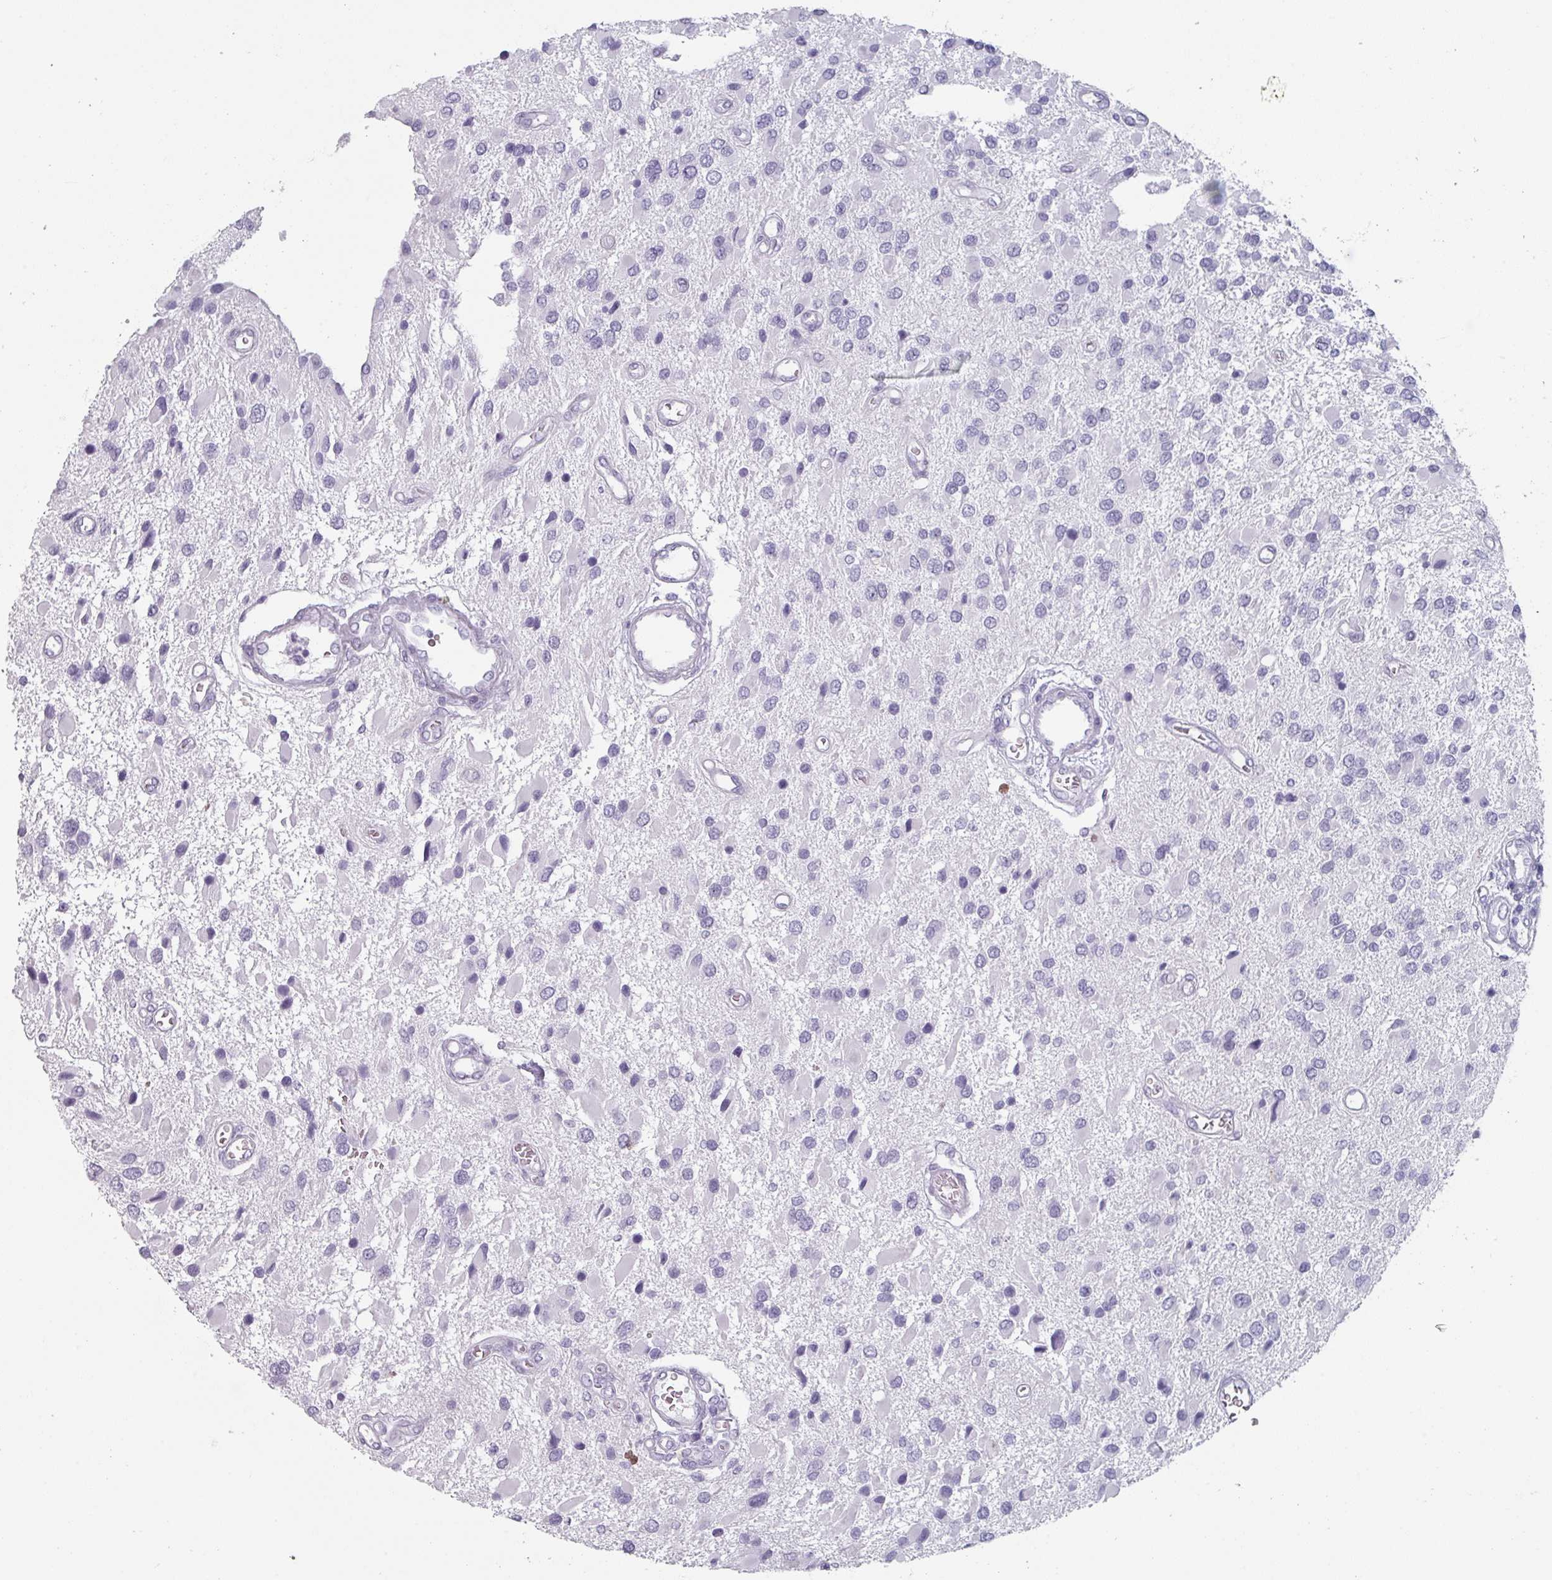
{"staining": {"intensity": "negative", "quantity": "none", "location": "none"}, "tissue": "glioma", "cell_type": "Tumor cells", "image_type": "cancer", "snomed": [{"axis": "morphology", "description": "Glioma, malignant, High grade"}, {"axis": "topography", "description": "Brain"}], "caption": "Human glioma stained for a protein using immunohistochemistry demonstrates no positivity in tumor cells.", "gene": "SLC35G2", "patient": {"sex": "male", "age": 53}}